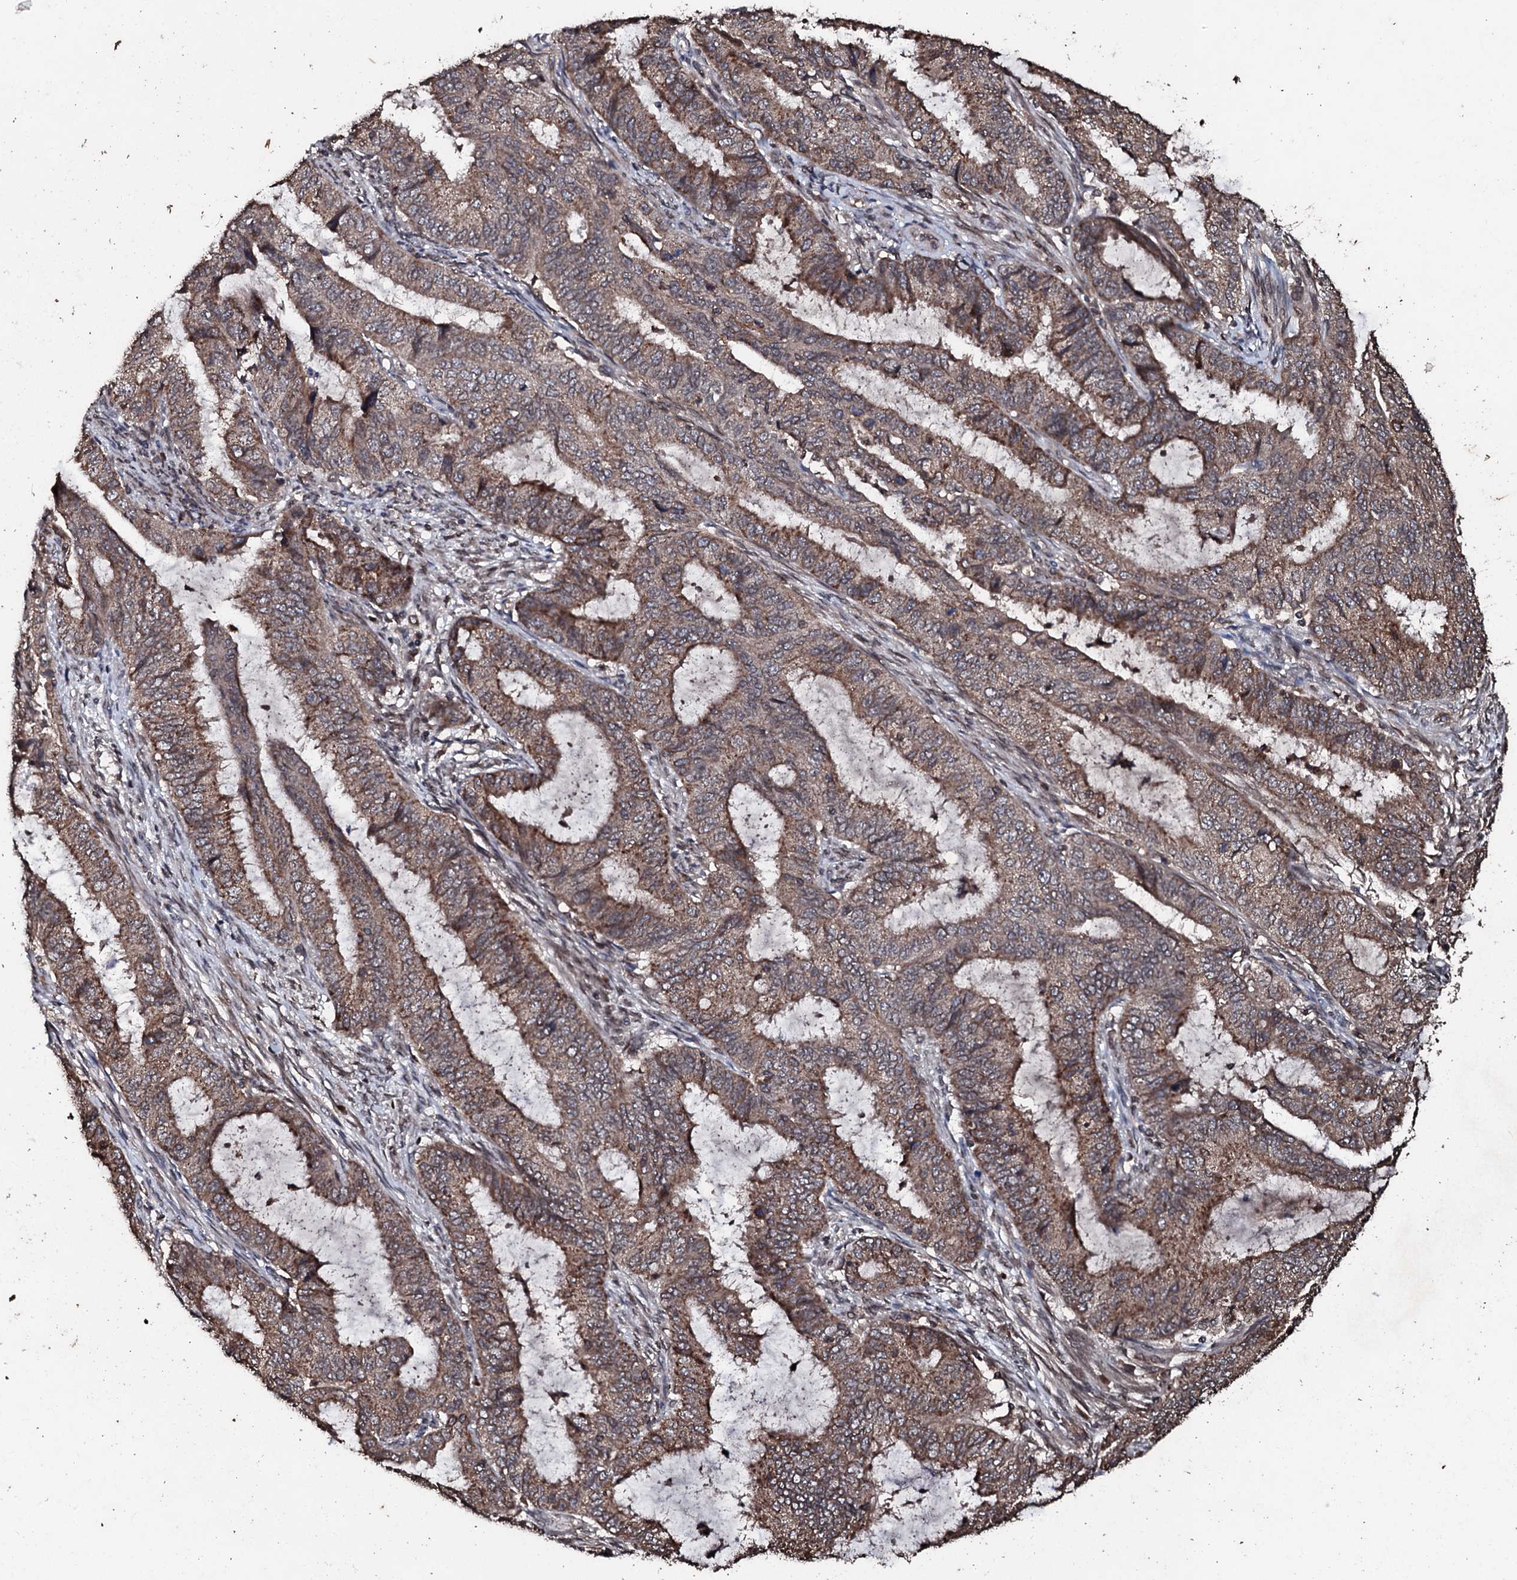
{"staining": {"intensity": "moderate", "quantity": ">75%", "location": "cytoplasmic/membranous"}, "tissue": "endometrial cancer", "cell_type": "Tumor cells", "image_type": "cancer", "snomed": [{"axis": "morphology", "description": "Adenocarcinoma, NOS"}, {"axis": "topography", "description": "Endometrium"}], "caption": "Human endometrial cancer (adenocarcinoma) stained with a protein marker reveals moderate staining in tumor cells.", "gene": "SDHAF2", "patient": {"sex": "female", "age": 51}}